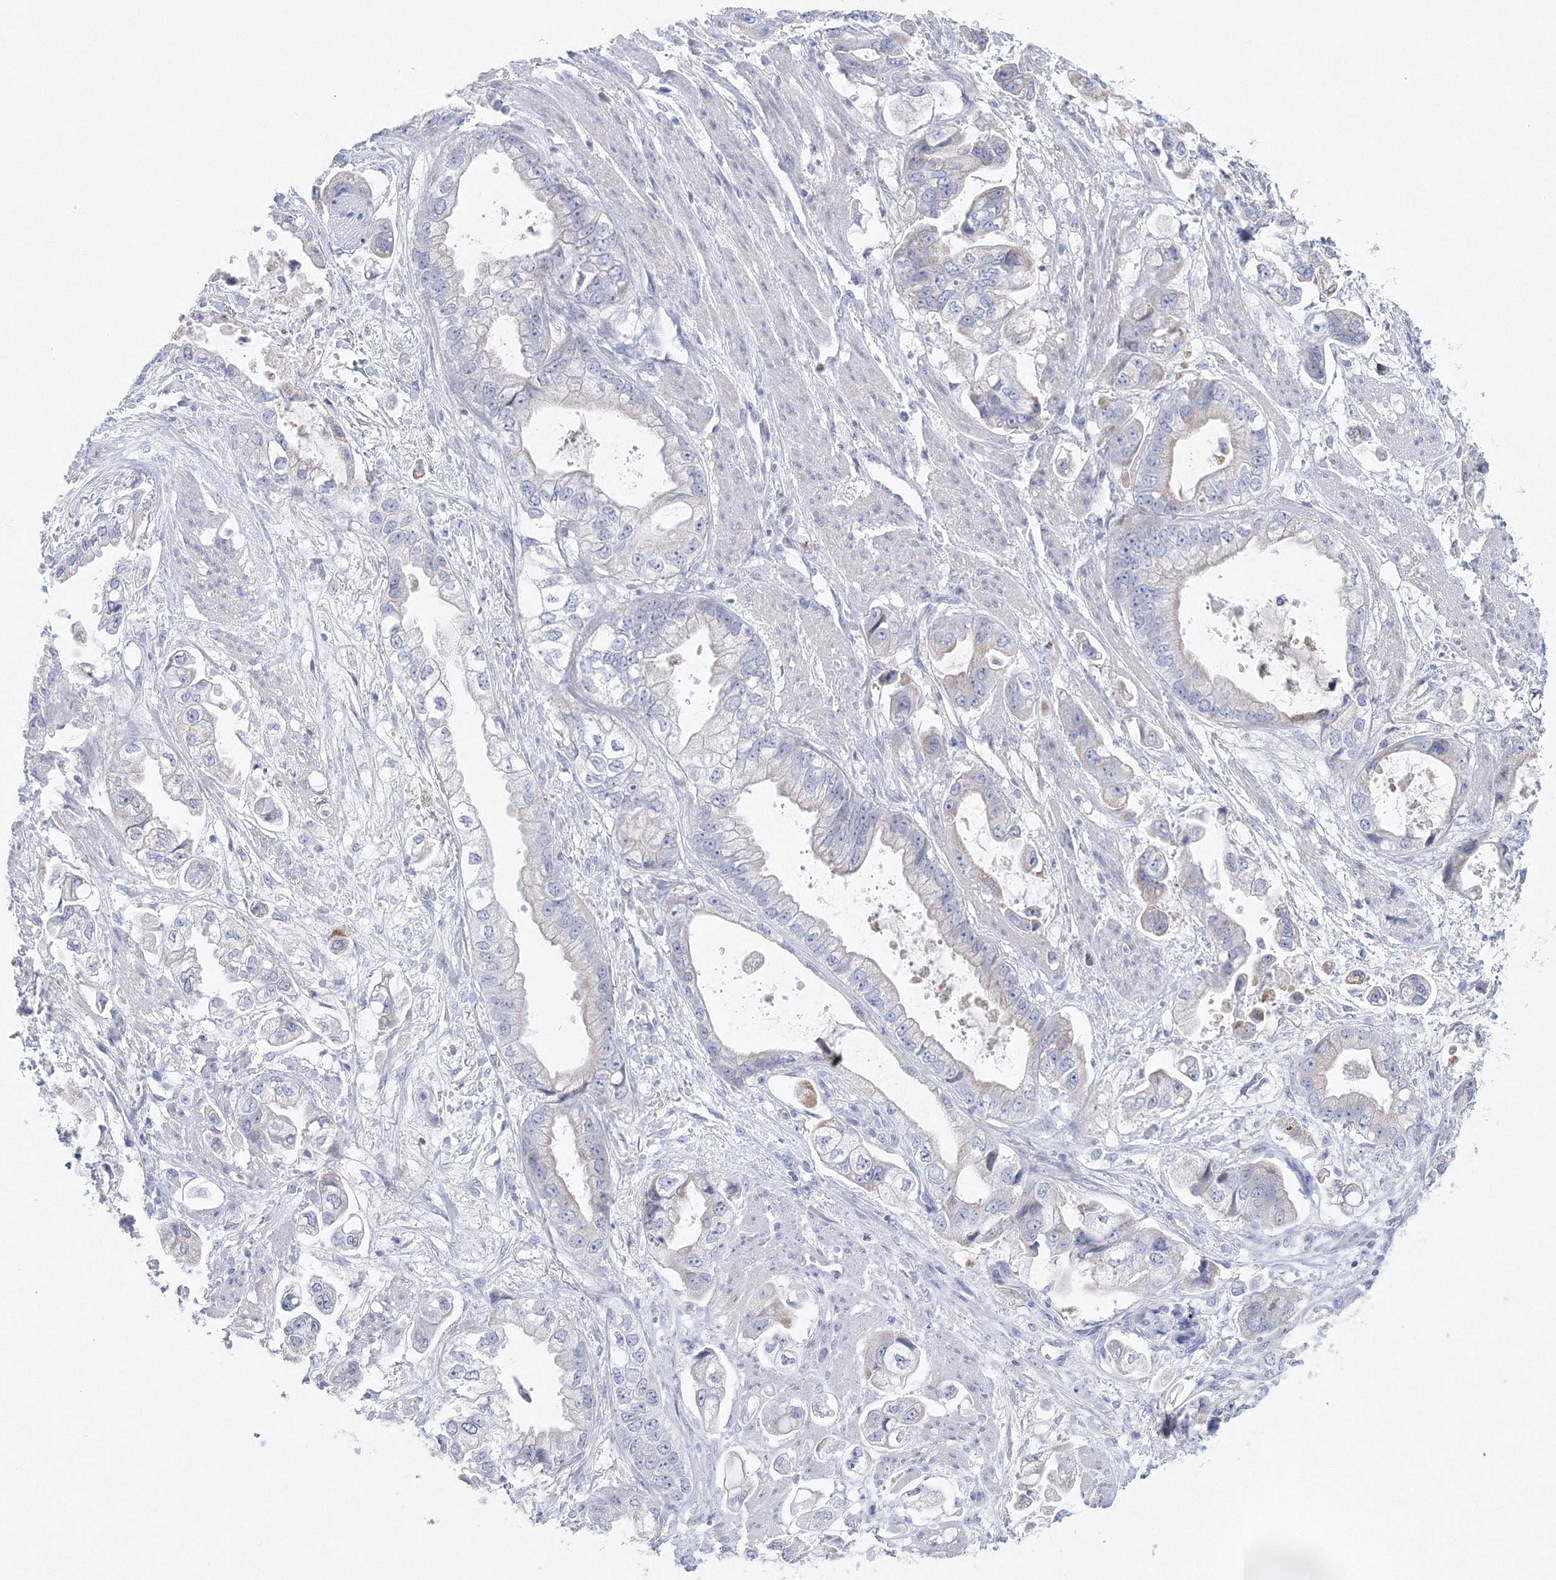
{"staining": {"intensity": "negative", "quantity": "none", "location": "none"}, "tissue": "stomach cancer", "cell_type": "Tumor cells", "image_type": "cancer", "snomed": [{"axis": "morphology", "description": "Adenocarcinoma, NOS"}, {"axis": "topography", "description": "Stomach"}], "caption": "Immunohistochemistry (IHC) photomicrograph of human stomach cancer (adenocarcinoma) stained for a protein (brown), which demonstrates no positivity in tumor cells. (DAB (3,3'-diaminobenzidine) immunohistochemistry (IHC), high magnification).", "gene": "NIPAL1", "patient": {"sex": "male", "age": 62}}